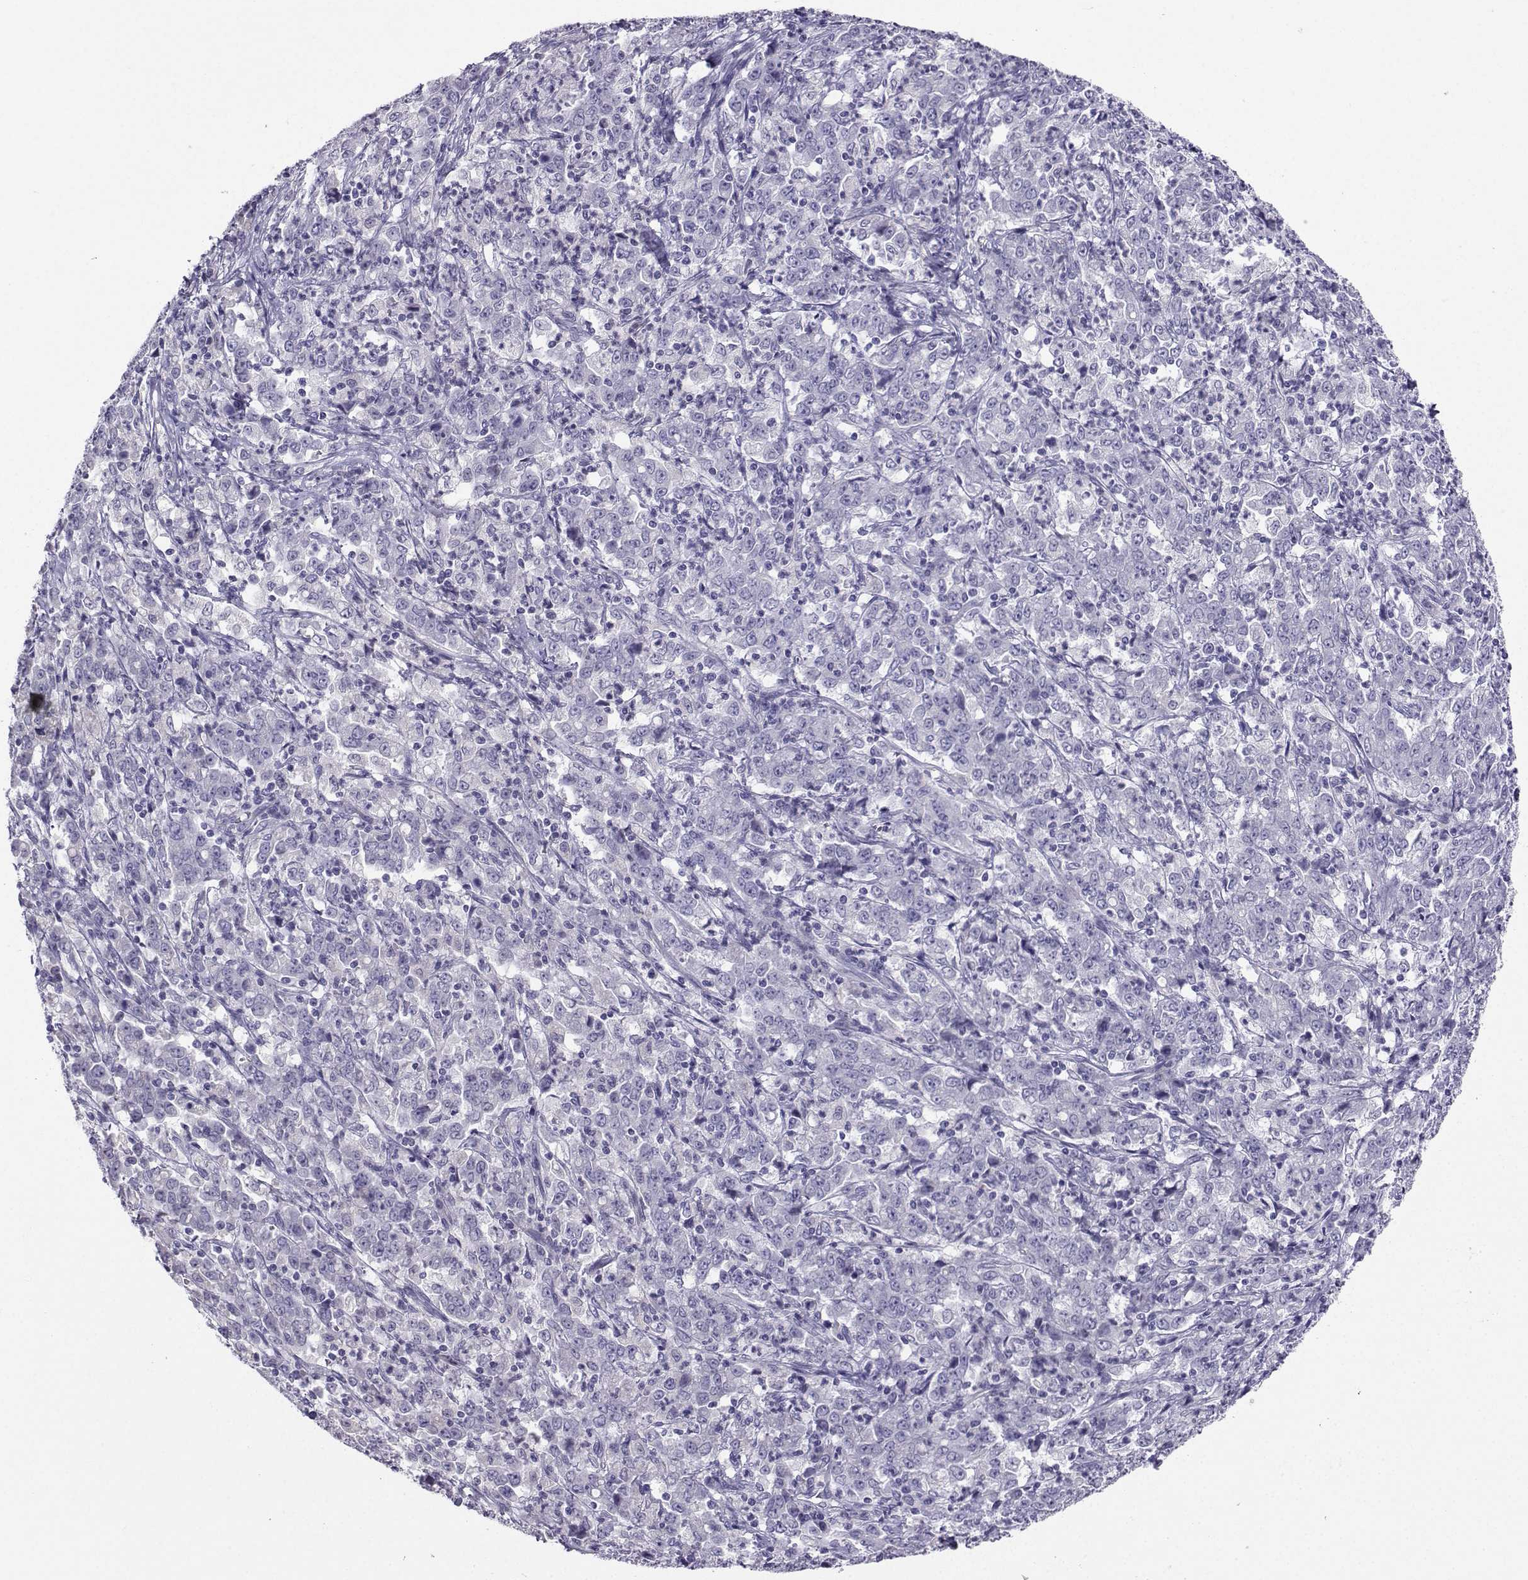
{"staining": {"intensity": "negative", "quantity": "none", "location": "none"}, "tissue": "stomach cancer", "cell_type": "Tumor cells", "image_type": "cancer", "snomed": [{"axis": "morphology", "description": "Adenocarcinoma, NOS"}, {"axis": "topography", "description": "Stomach, lower"}], "caption": "The immunohistochemistry (IHC) photomicrograph has no significant expression in tumor cells of stomach adenocarcinoma tissue. Nuclei are stained in blue.", "gene": "FBXO24", "patient": {"sex": "female", "age": 71}}